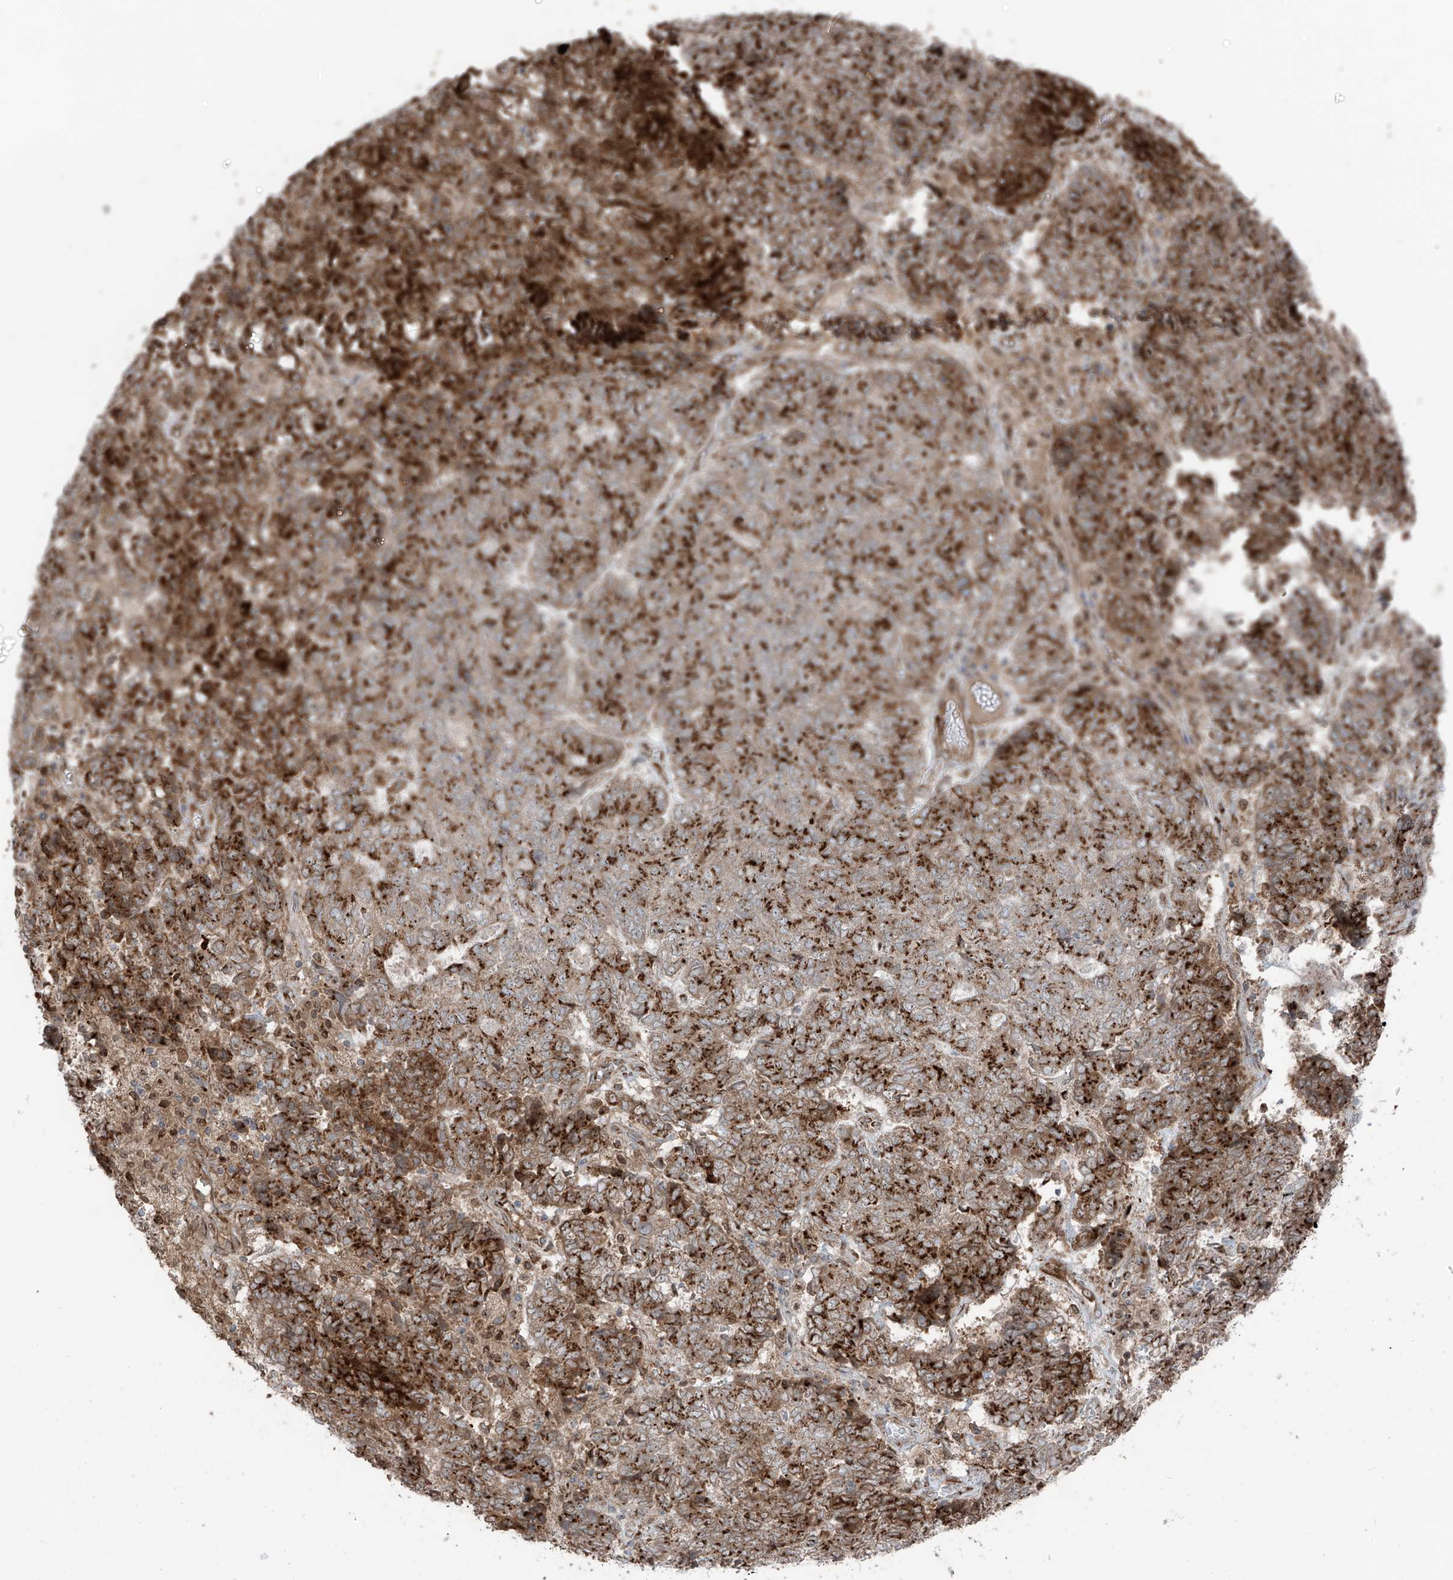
{"staining": {"intensity": "strong", "quantity": ">75%", "location": "cytoplasmic/membranous"}, "tissue": "endometrial cancer", "cell_type": "Tumor cells", "image_type": "cancer", "snomed": [{"axis": "morphology", "description": "Adenocarcinoma, NOS"}, {"axis": "topography", "description": "Endometrium"}], "caption": "Protein expression analysis of human endometrial adenocarcinoma reveals strong cytoplasmic/membranous staining in approximately >75% of tumor cells. The staining is performed using DAB (3,3'-diaminobenzidine) brown chromogen to label protein expression. The nuclei are counter-stained blue using hematoxylin.", "gene": "ERLEC1", "patient": {"sex": "female", "age": 80}}